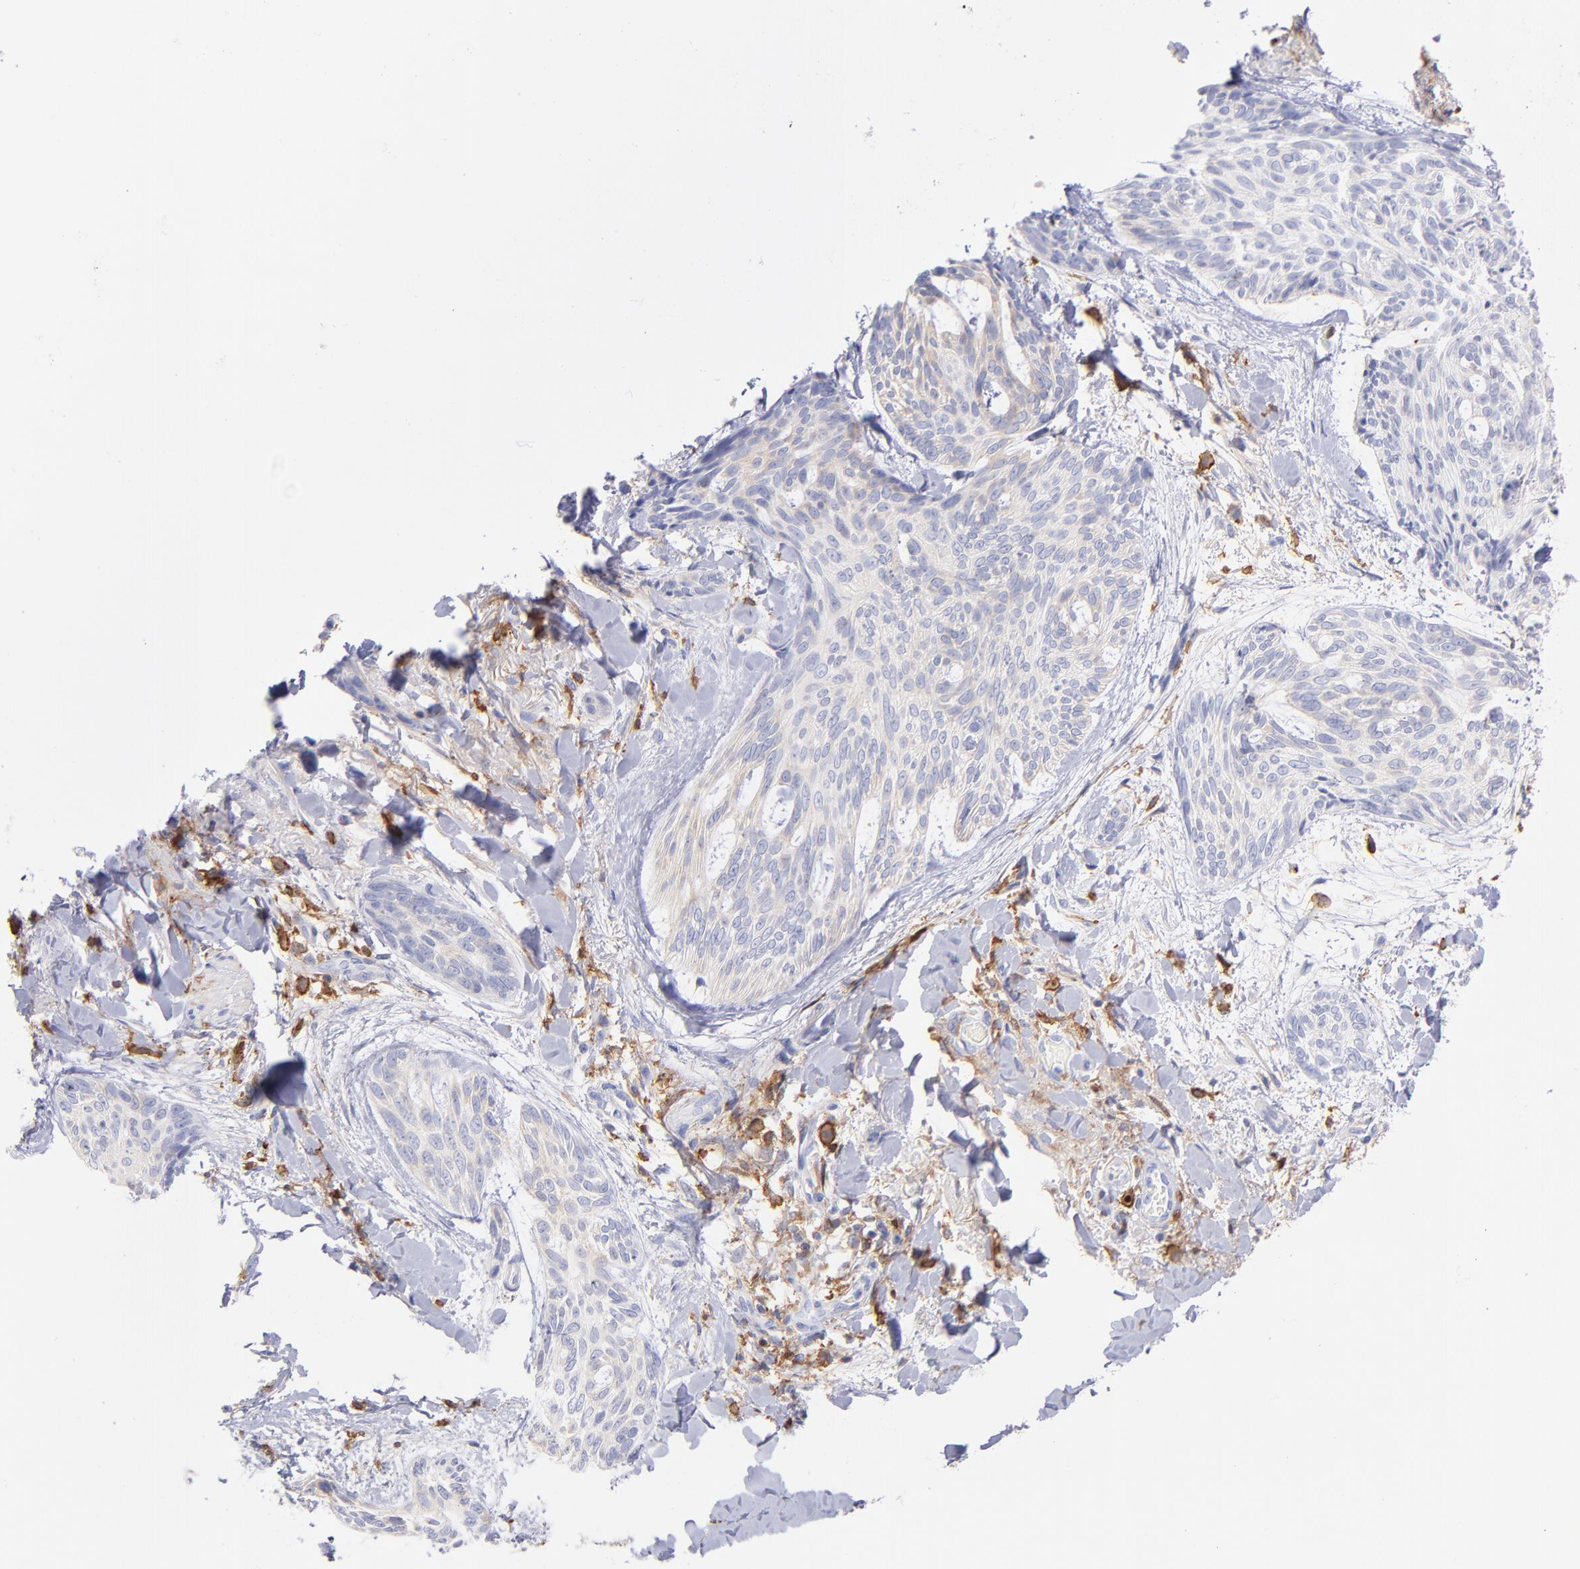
{"staining": {"intensity": "weak", "quantity": "25%-75%", "location": "cytoplasmic/membranous"}, "tissue": "skin cancer", "cell_type": "Tumor cells", "image_type": "cancer", "snomed": [{"axis": "morphology", "description": "Normal tissue, NOS"}, {"axis": "morphology", "description": "Basal cell carcinoma"}, {"axis": "topography", "description": "Skin"}], "caption": "Protein staining by immunohistochemistry (IHC) shows weak cytoplasmic/membranous positivity in approximately 25%-75% of tumor cells in basal cell carcinoma (skin).", "gene": "PRKCA", "patient": {"sex": "female", "age": 71}}